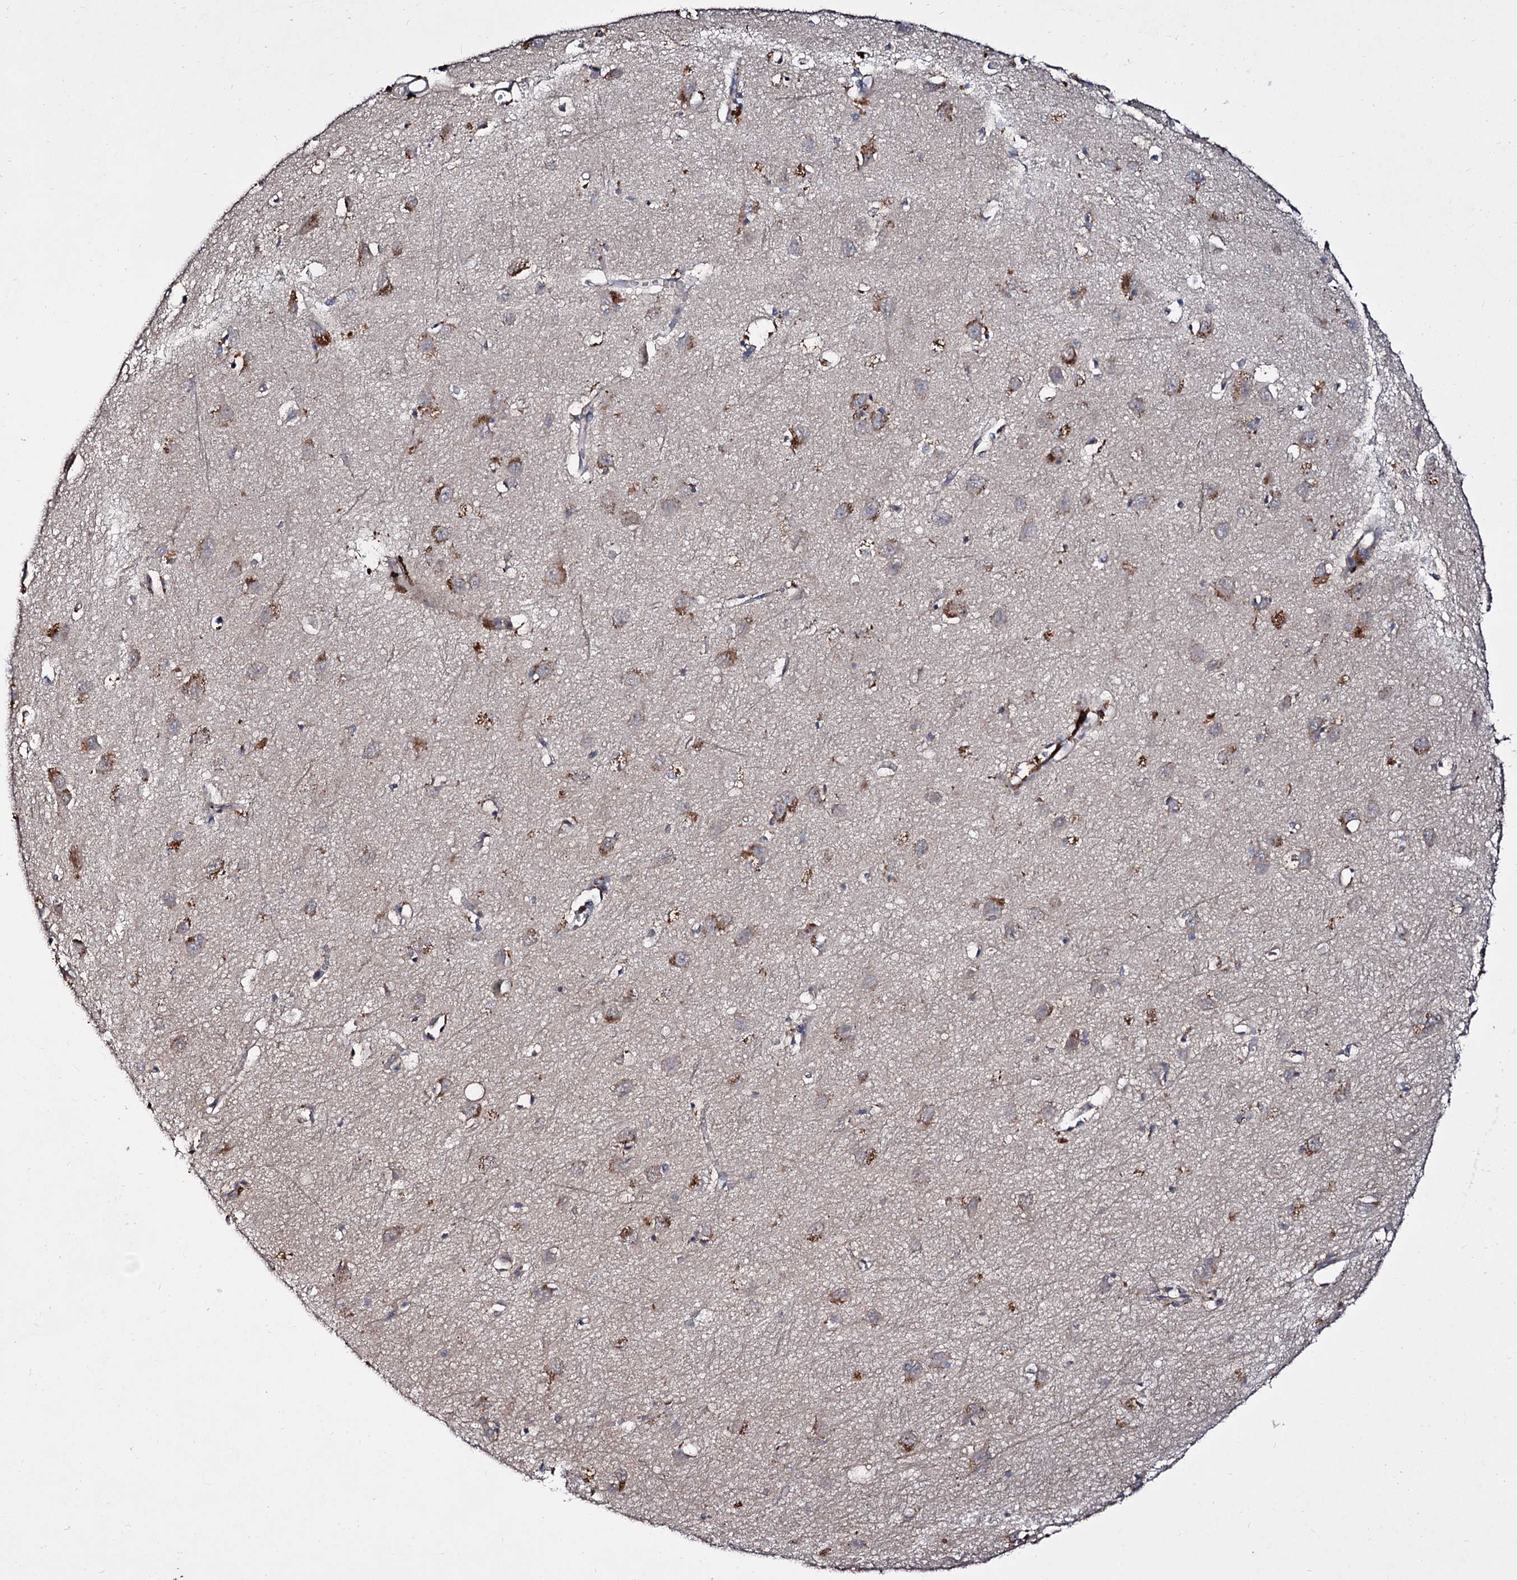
{"staining": {"intensity": "weak", "quantity": ">75%", "location": "cytoplasmic/membranous"}, "tissue": "cerebral cortex", "cell_type": "Endothelial cells", "image_type": "normal", "snomed": [{"axis": "morphology", "description": "Normal tissue, NOS"}, {"axis": "topography", "description": "Cerebral cortex"}], "caption": "Endothelial cells demonstrate low levels of weak cytoplasmic/membranous staining in approximately >75% of cells in benign human cerebral cortex.", "gene": "ACTR6", "patient": {"sex": "female", "age": 64}}